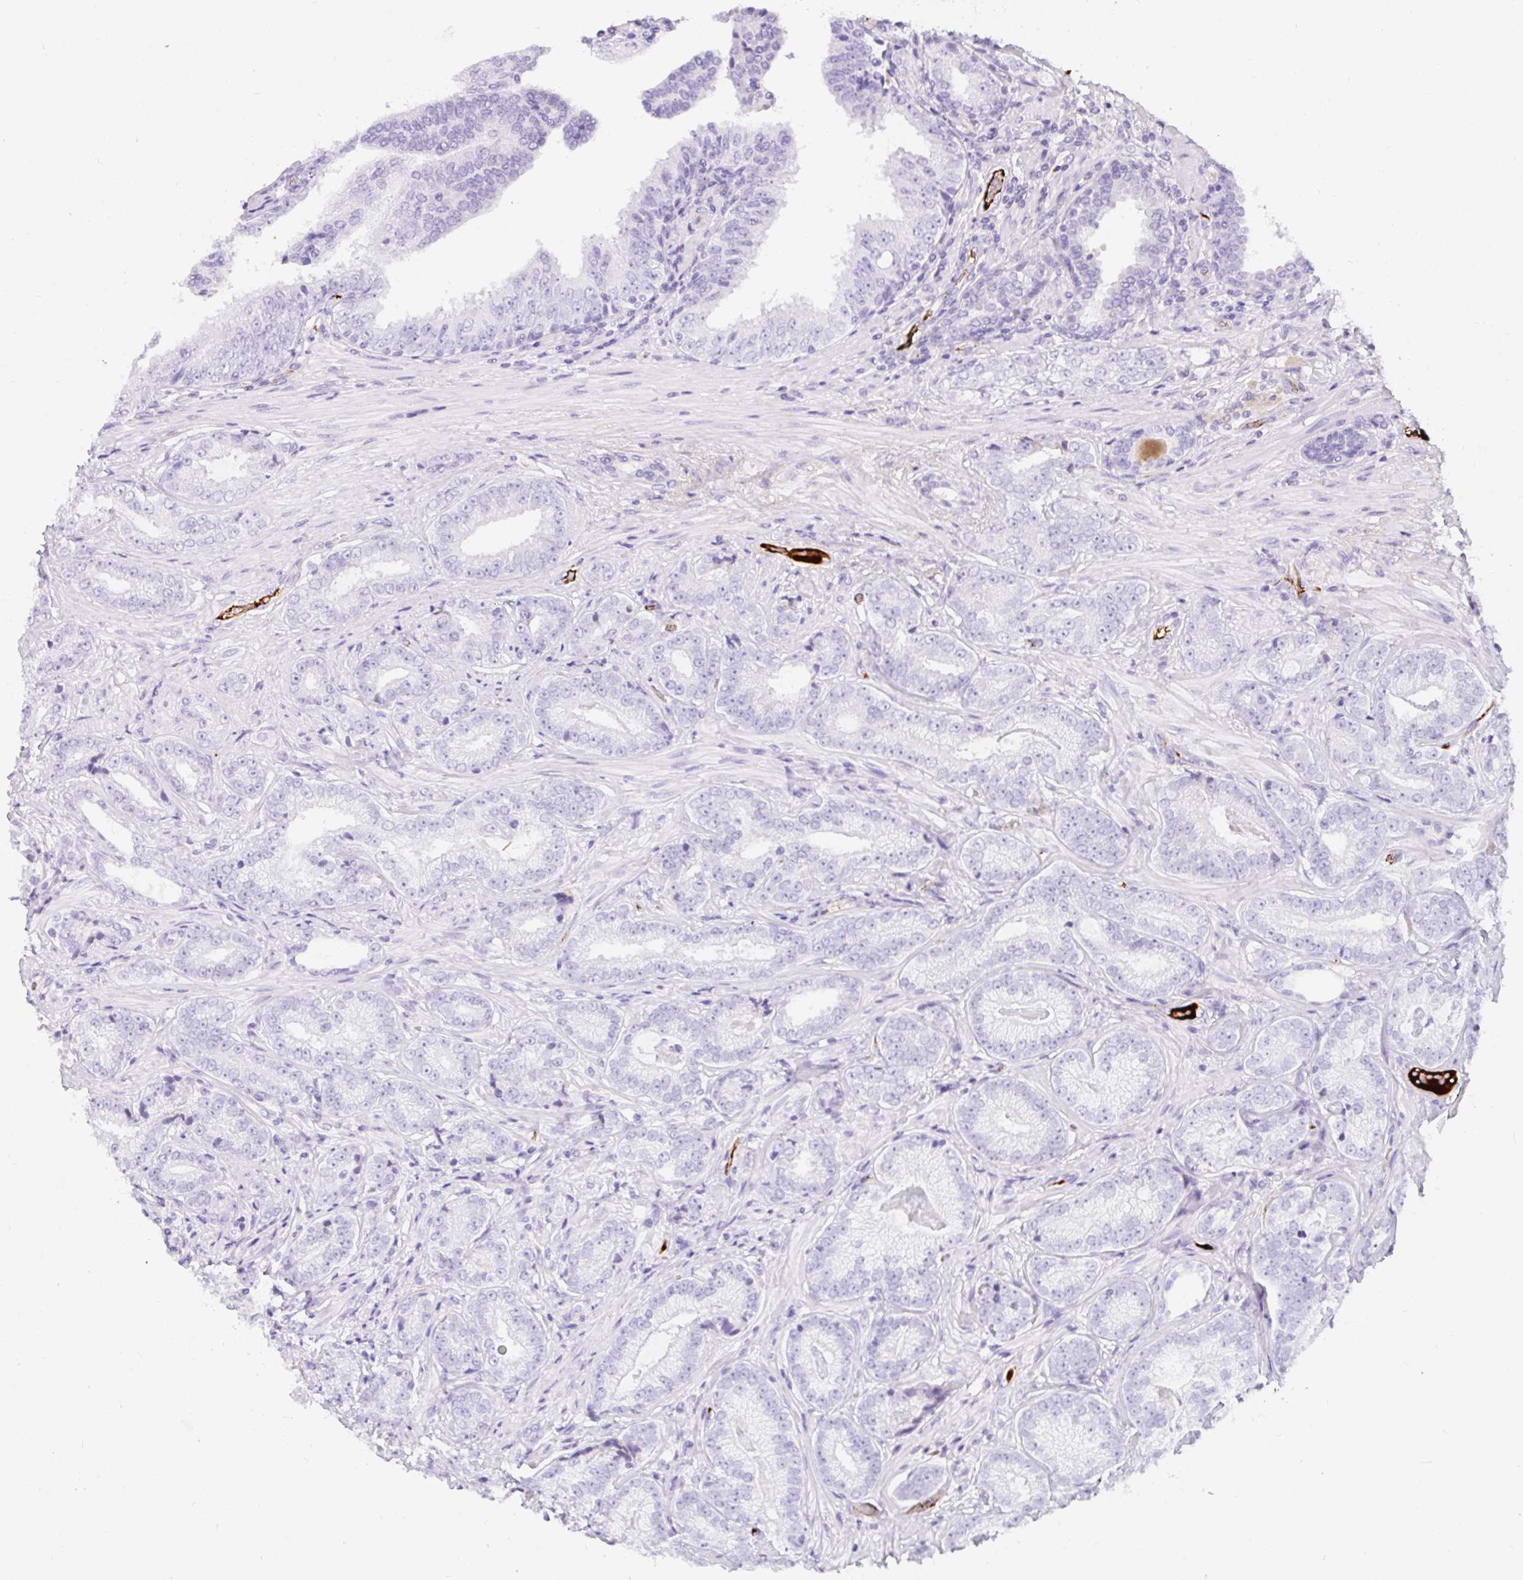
{"staining": {"intensity": "negative", "quantity": "none", "location": "none"}, "tissue": "prostate cancer", "cell_type": "Tumor cells", "image_type": "cancer", "snomed": [{"axis": "morphology", "description": "Adenocarcinoma, Low grade"}, {"axis": "topography", "description": "Prostate"}], "caption": "Protein analysis of prostate cancer (low-grade adenocarcinoma) displays no significant positivity in tumor cells.", "gene": "APOC4-APOC2", "patient": {"sex": "male", "age": 61}}